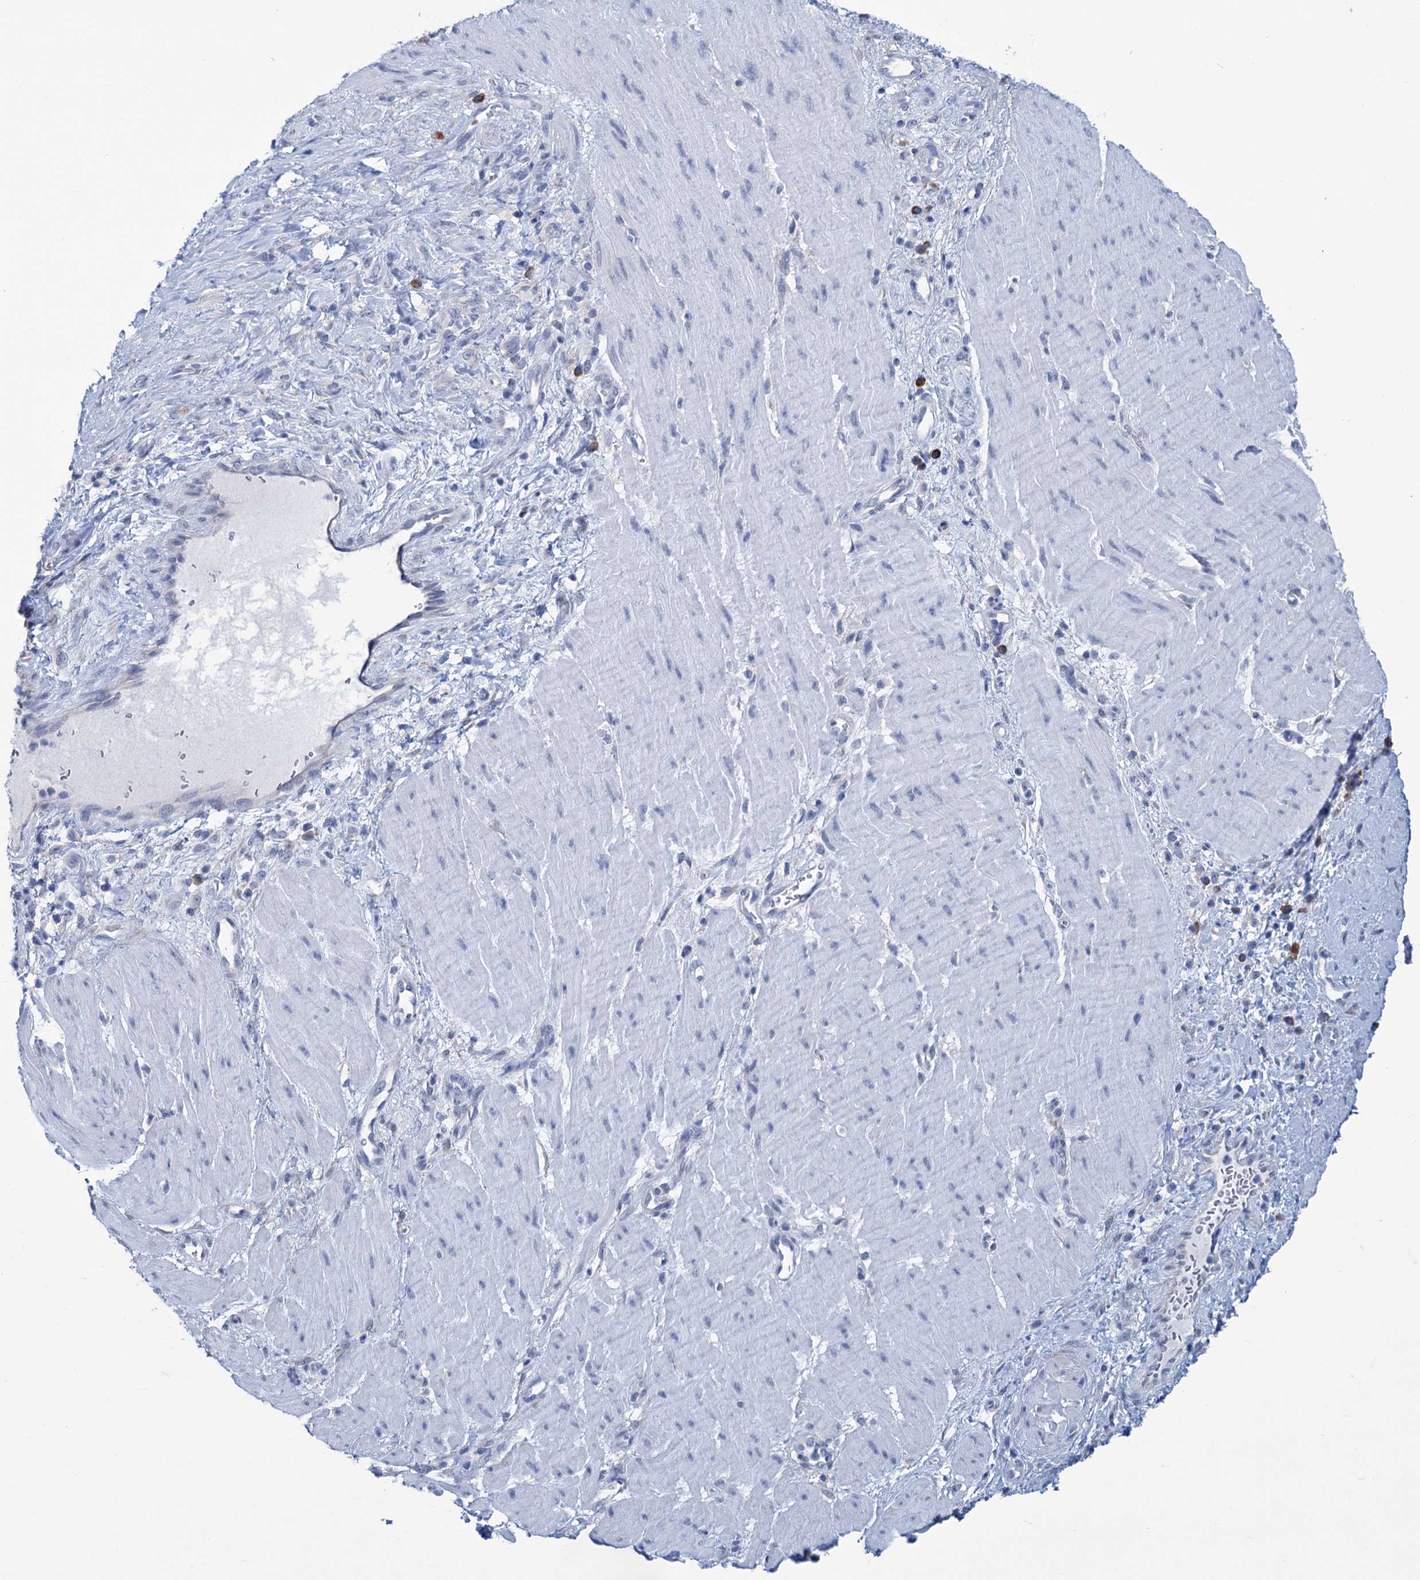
{"staining": {"intensity": "negative", "quantity": "none", "location": "none"}, "tissue": "stomach cancer", "cell_type": "Tumor cells", "image_type": "cancer", "snomed": [{"axis": "morphology", "description": "Adenocarcinoma, NOS"}, {"axis": "topography", "description": "Stomach"}], "caption": "This is an IHC histopathology image of stomach cancer (adenocarcinoma). There is no staining in tumor cells.", "gene": "NEU3", "patient": {"sex": "male", "age": 48}}